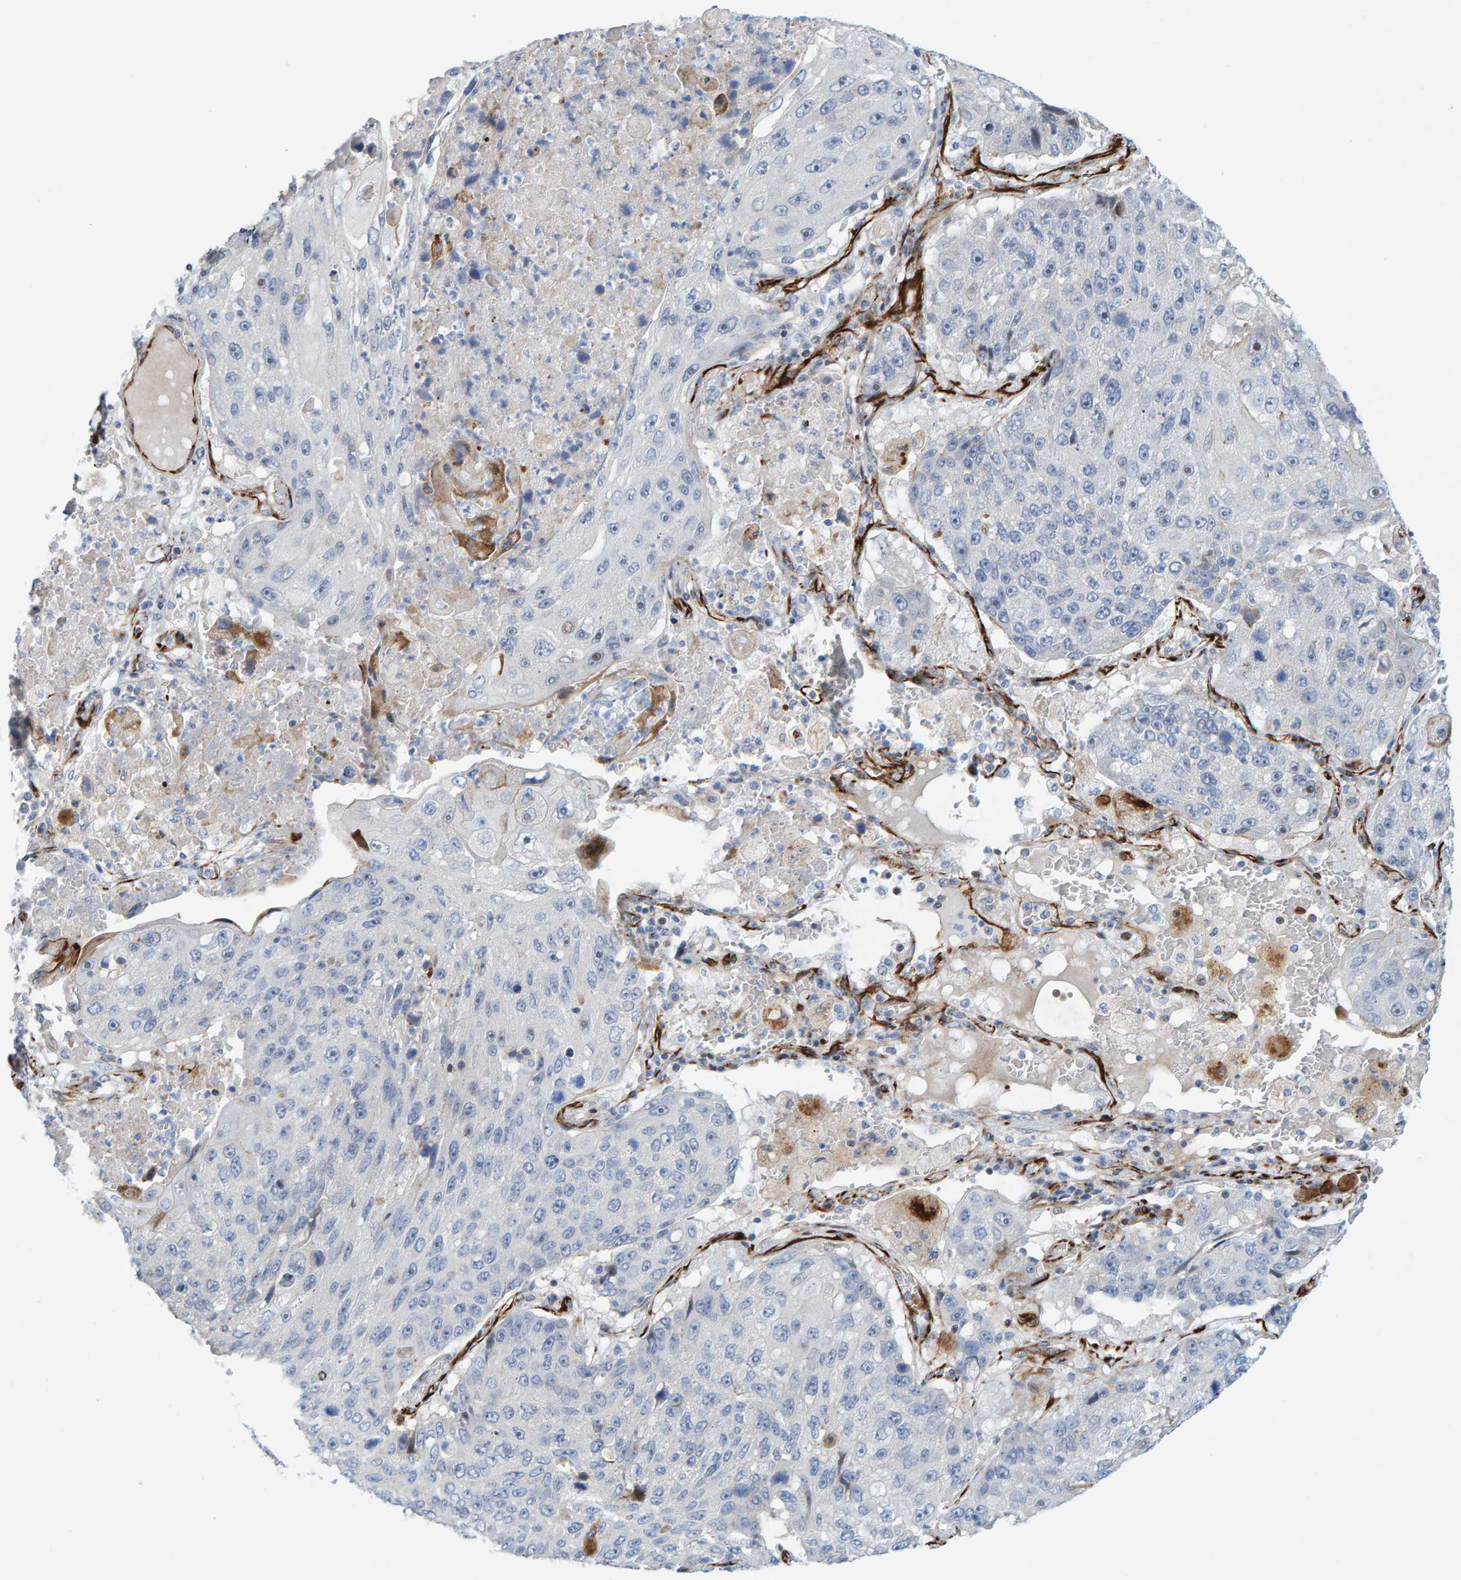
{"staining": {"intensity": "negative", "quantity": "none", "location": "none"}, "tissue": "lung cancer", "cell_type": "Tumor cells", "image_type": "cancer", "snomed": [{"axis": "morphology", "description": "Squamous cell carcinoma, NOS"}, {"axis": "topography", "description": "Lung"}], "caption": "Protein analysis of squamous cell carcinoma (lung) shows no significant positivity in tumor cells. (Immunohistochemistry (ihc), brightfield microscopy, high magnification).", "gene": "POLG2", "patient": {"sex": "male", "age": 61}}